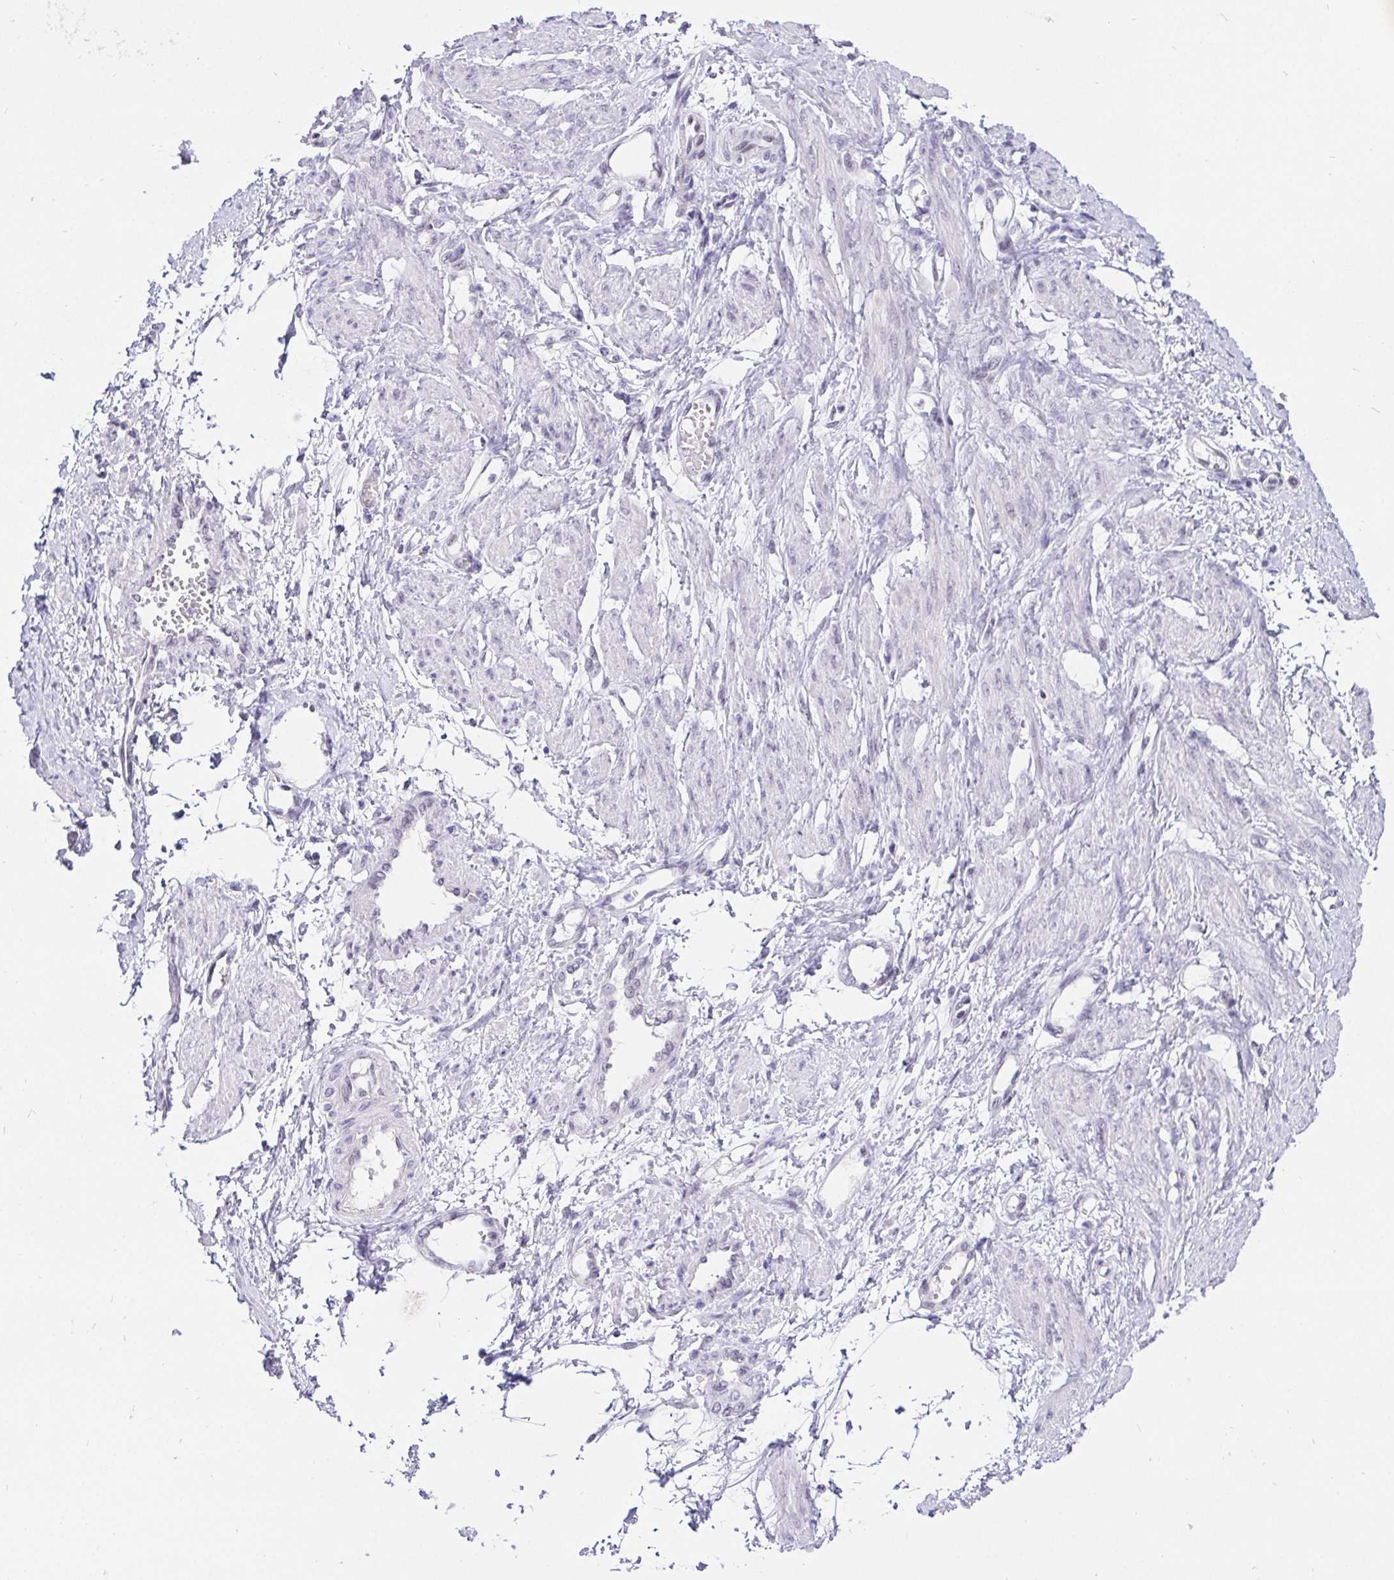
{"staining": {"intensity": "negative", "quantity": "none", "location": "none"}, "tissue": "smooth muscle", "cell_type": "Smooth muscle cells", "image_type": "normal", "snomed": [{"axis": "morphology", "description": "Normal tissue, NOS"}, {"axis": "topography", "description": "Smooth muscle"}, {"axis": "topography", "description": "Uterus"}], "caption": "Immunohistochemical staining of unremarkable smooth muscle exhibits no significant positivity in smooth muscle cells.", "gene": "ZNF860", "patient": {"sex": "female", "age": 39}}